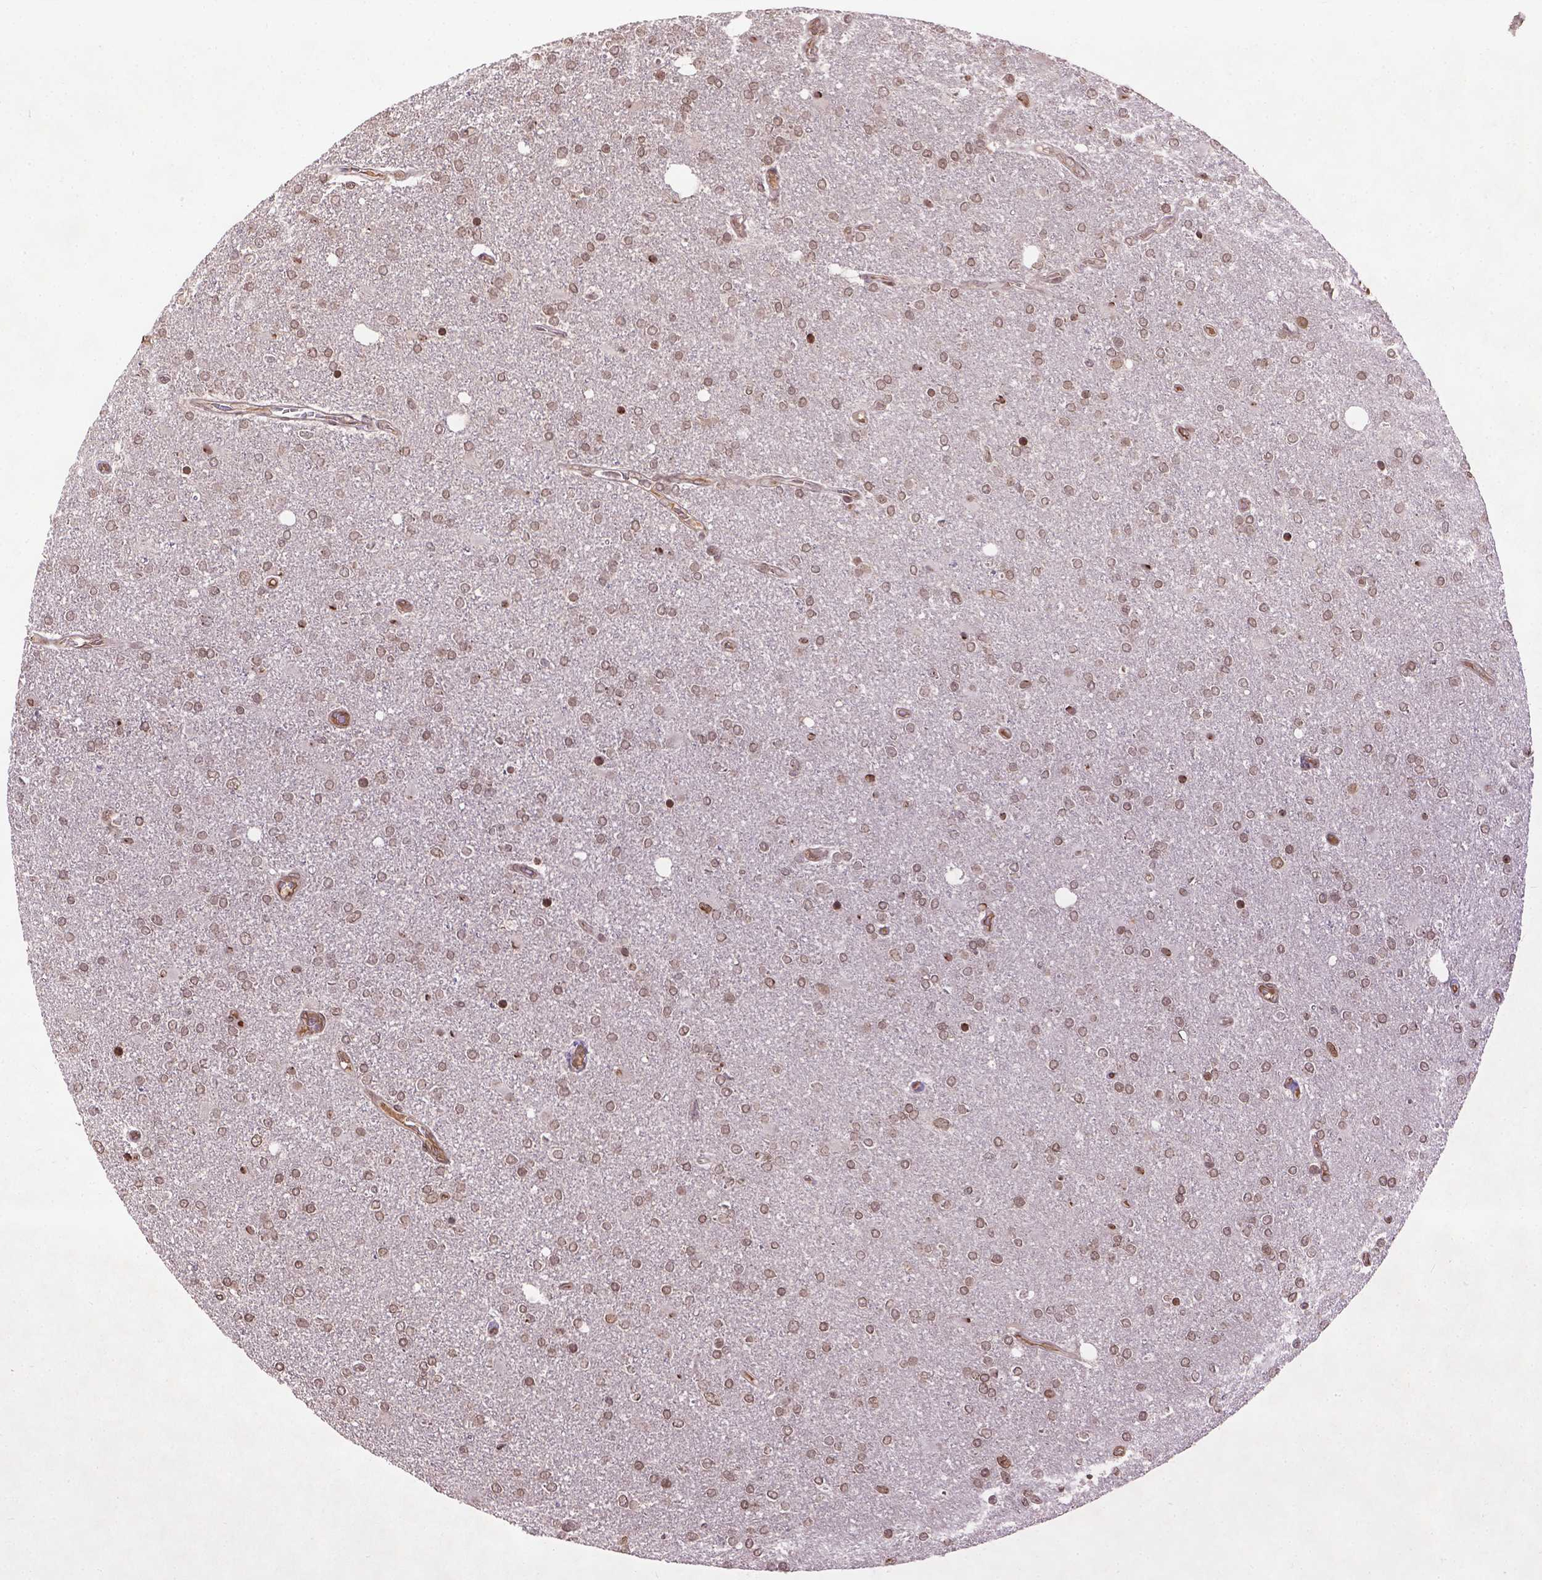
{"staining": {"intensity": "weak", "quantity": ">75%", "location": "nuclear"}, "tissue": "glioma", "cell_type": "Tumor cells", "image_type": "cancer", "snomed": [{"axis": "morphology", "description": "Glioma, malignant, High grade"}, {"axis": "topography", "description": "Cerebral cortex"}], "caption": "This is an image of immunohistochemistry (IHC) staining of malignant glioma (high-grade), which shows weak staining in the nuclear of tumor cells.", "gene": "BANF1", "patient": {"sex": "male", "age": 70}}